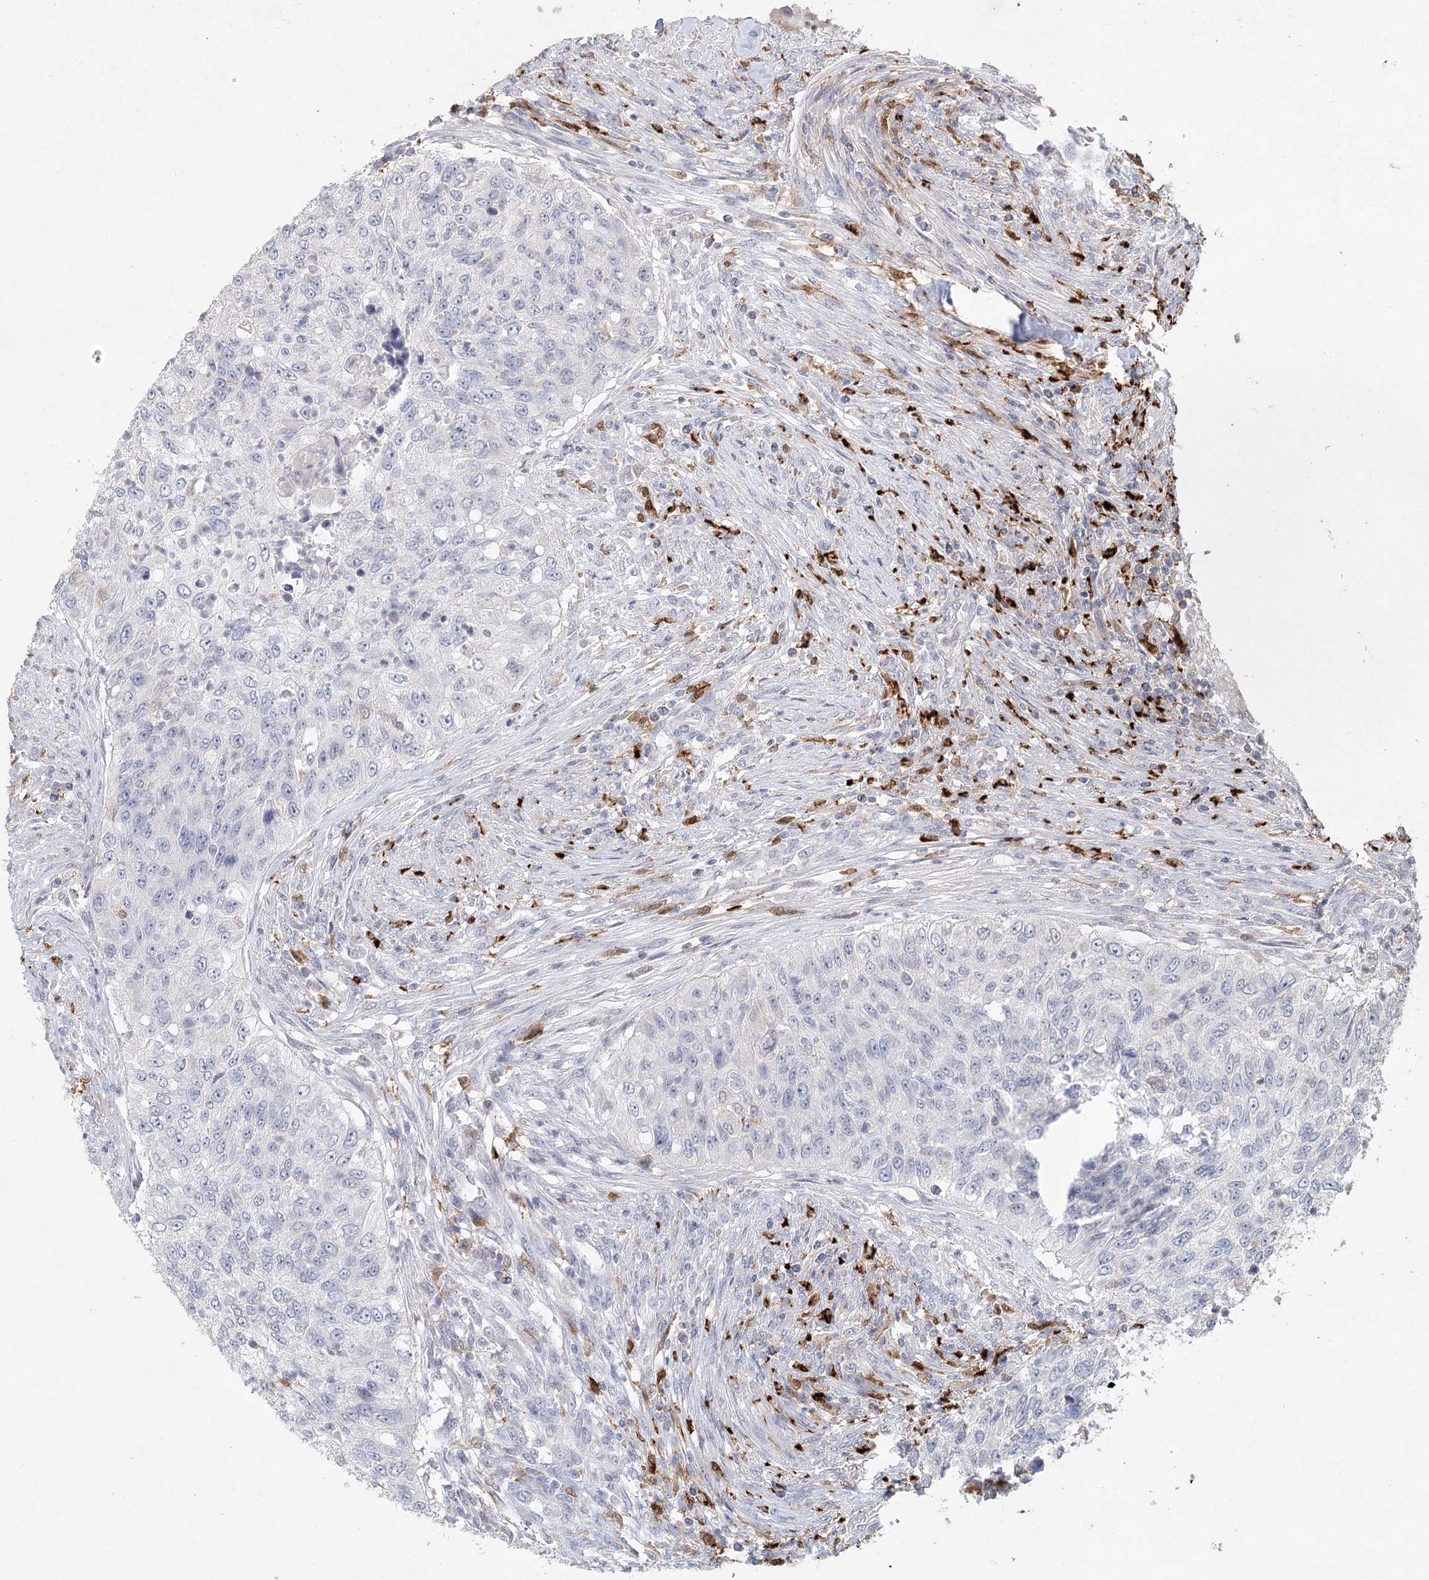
{"staining": {"intensity": "negative", "quantity": "none", "location": "none"}, "tissue": "urothelial cancer", "cell_type": "Tumor cells", "image_type": "cancer", "snomed": [{"axis": "morphology", "description": "Urothelial carcinoma, High grade"}, {"axis": "topography", "description": "Urinary bladder"}], "caption": "High power microscopy micrograph of an immunohistochemistry (IHC) photomicrograph of urothelial carcinoma (high-grade), revealing no significant expression in tumor cells.", "gene": "ARSI", "patient": {"sex": "female", "age": 60}}